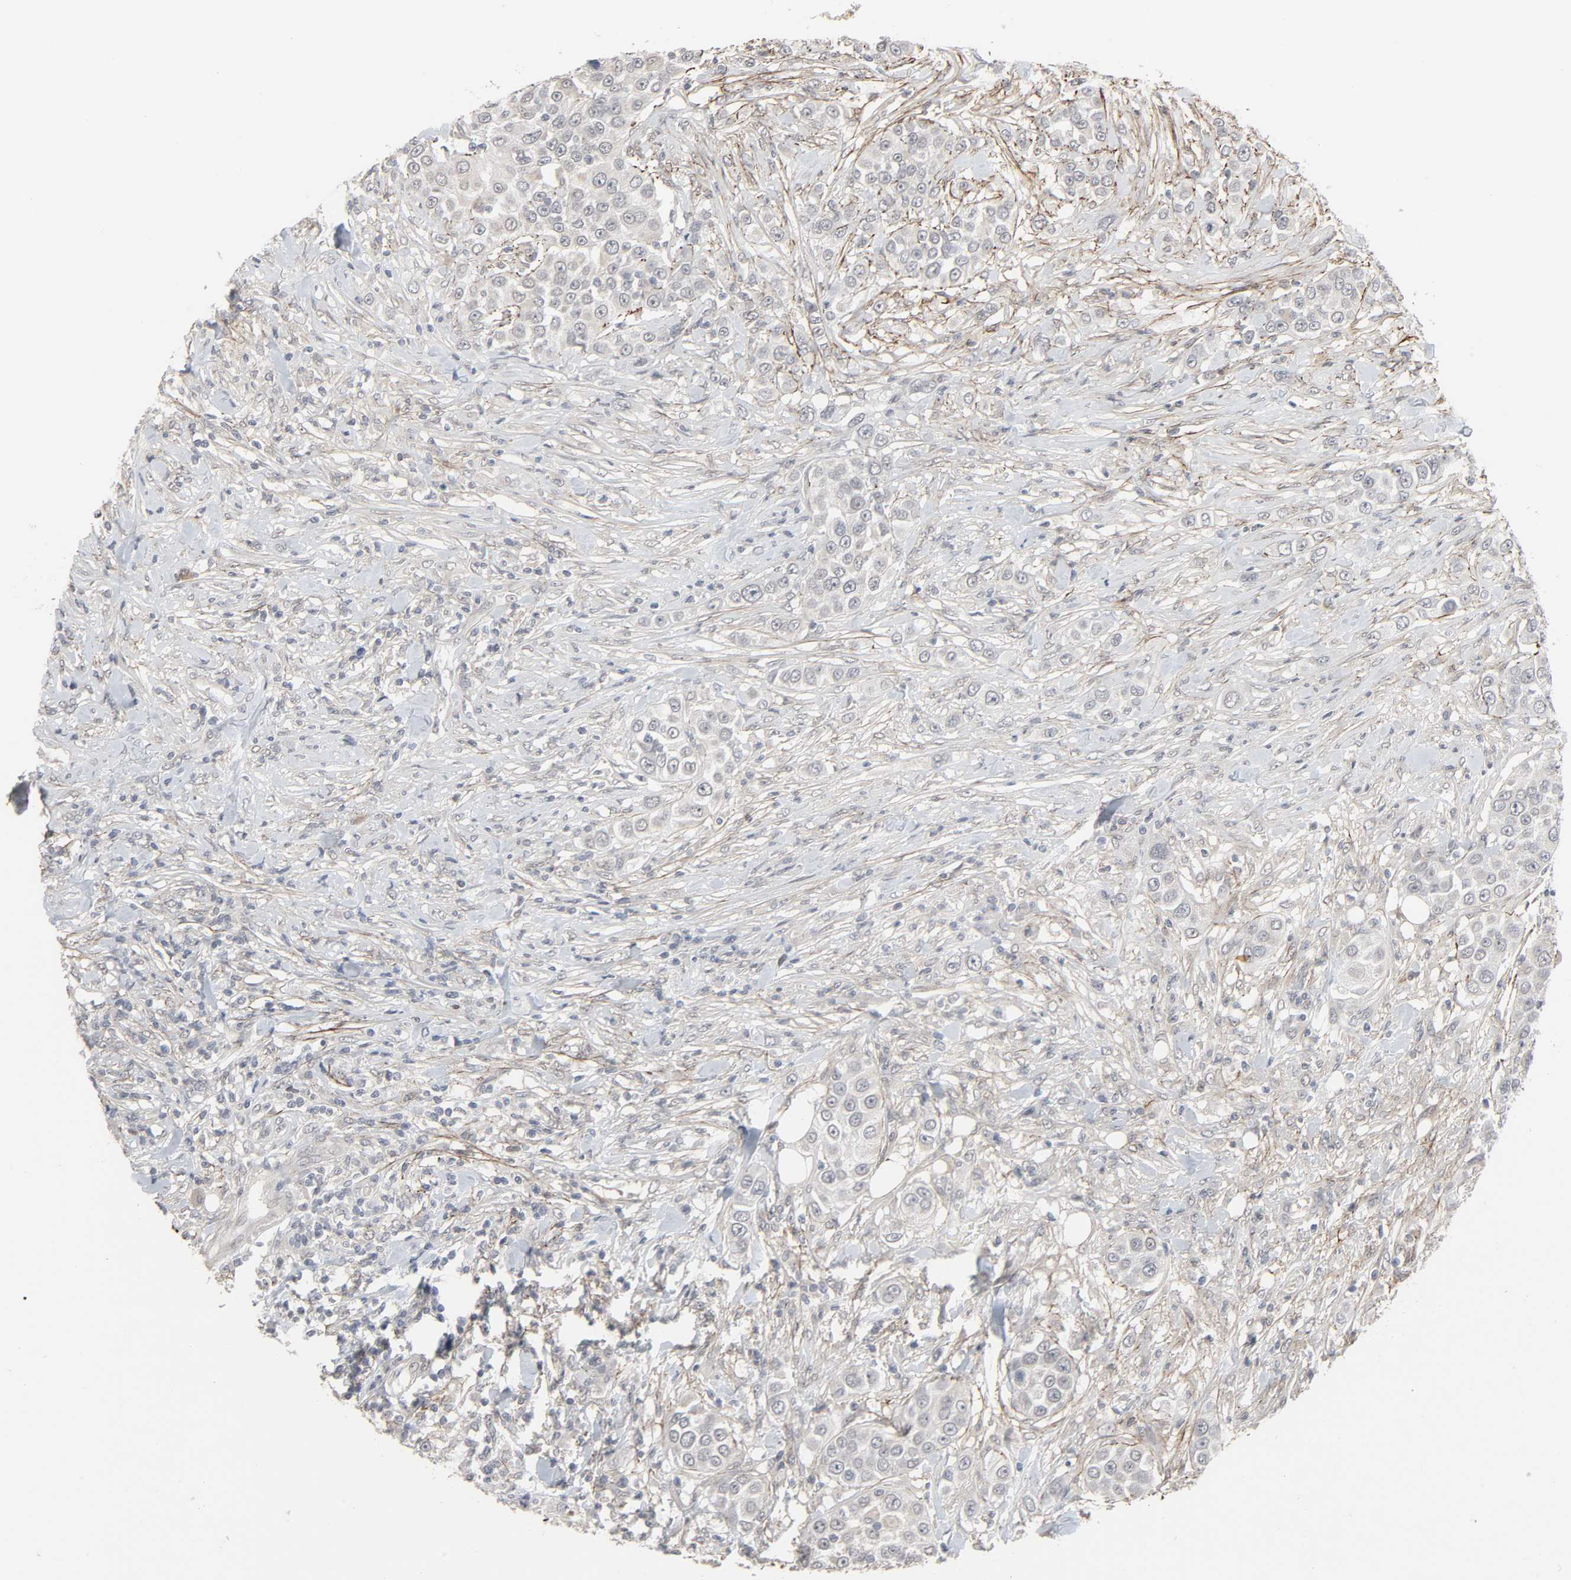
{"staining": {"intensity": "negative", "quantity": "none", "location": "none"}, "tissue": "urothelial cancer", "cell_type": "Tumor cells", "image_type": "cancer", "snomed": [{"axis": "morphology", "description": "Urothelial carcinoma, High grade"}, {"axis": "topography", "description": "Urinary bladder"}], "caption": "The histopathology image reveals no significant positivity in tumor cells of urothelial carcinoma (high-grade).", "gene": "ZNF222", "patient": {"sex": "female", "age": 80}}